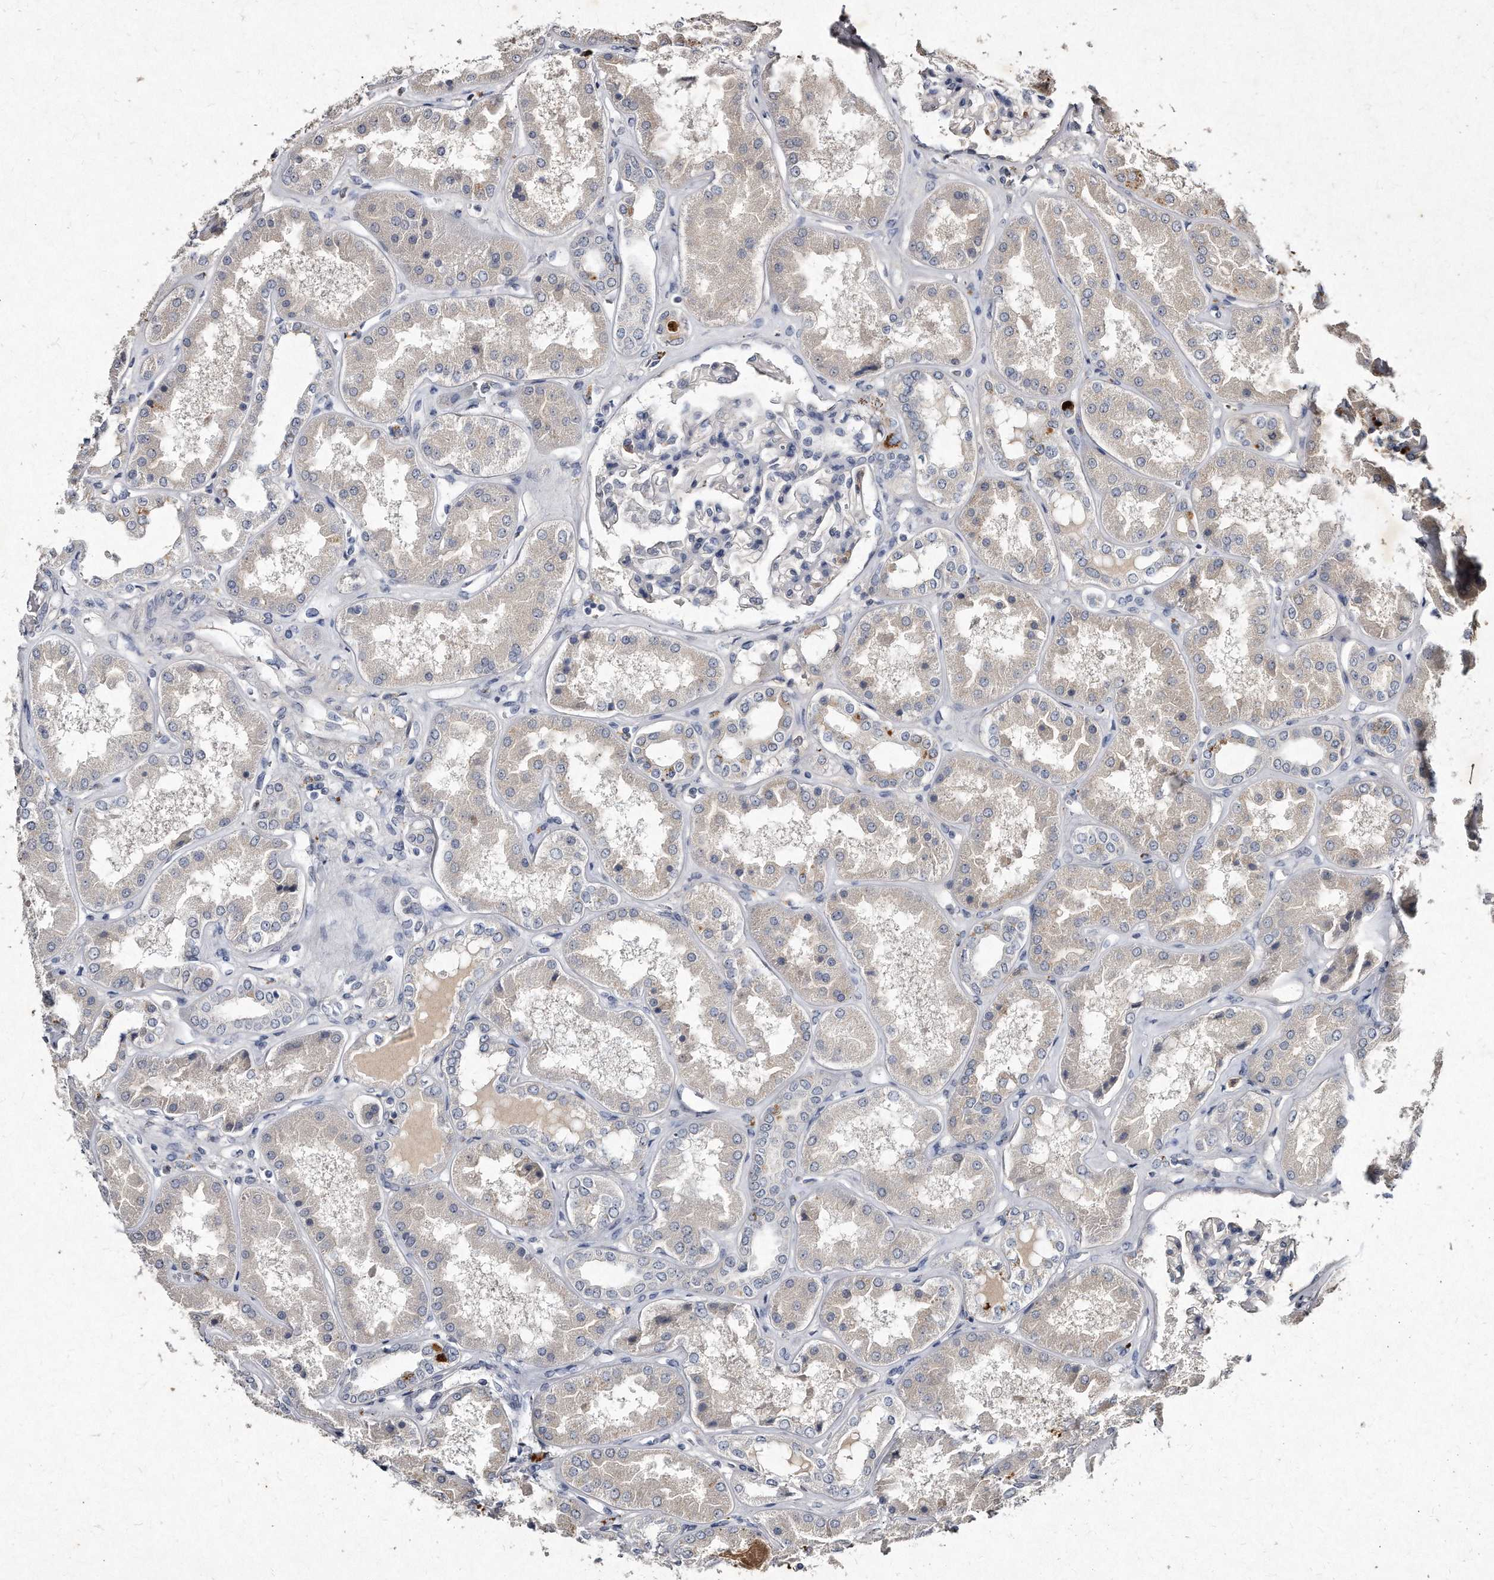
{"staining": {"intensity": "negative", "quantity": "none", "location": "none"}, "tissue": "kidney", "cell_type": "Cells in glomeruli", "image_type": "normal", "snomed": [{"axis": "morphology", "description": "Normal tissue, NOS"}, {"axis": "topography", "description": "Kidney"}], "caption": "Immunohistochemistry image of normal human kidney stained for a protein (brown), which exhibits no positivity in cells in glomeruli. (Brightfield microscopy of DAB (3,3'-diaminobenzidine) immunohistochemistry at high magnification).", "gene": "KLHDC3", "patient": {"sex": "female", "age": 56}}